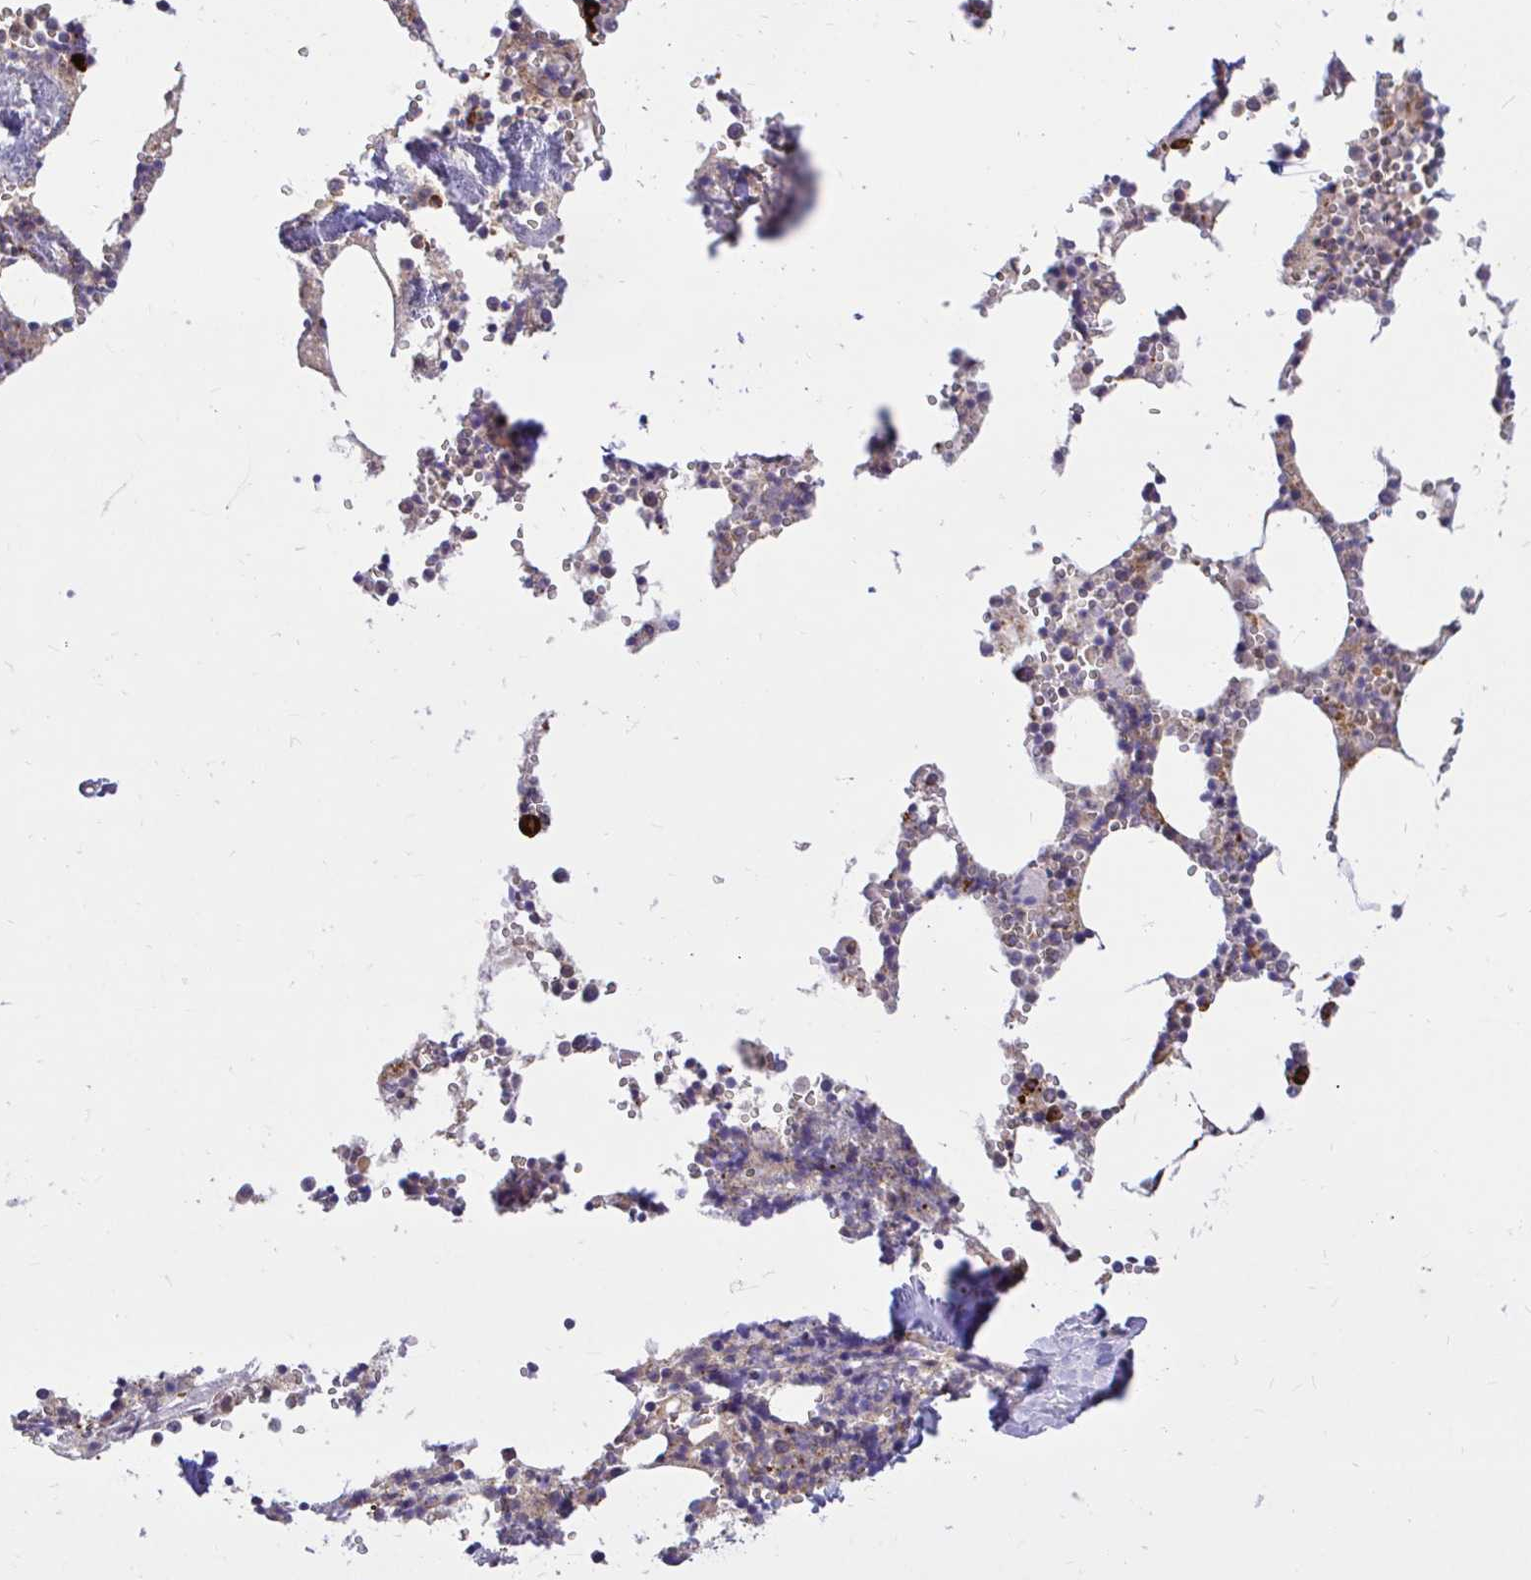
{"staining": {"intensity": "strong", "quantity": "25%-75%", "location": "cytoplasmic/membranous"}, "tissue": "bone marrow", "cell_type": "Hematopoietic cells", "image_type": "normal", "snomed": [{"axis": "morphology", "description": "Normal tissue, NOS"}, {"axis": "topography", "description": "Bone marrow"}], "caption": "Immunohistochemical staining of benign bone marrow reveals strong cytoplasmic/membranous protein staining in about 25%-75% of hematopoietic cells.", "gene": "NAALAD2", "patient": {"sex": "male", "age": 54}}